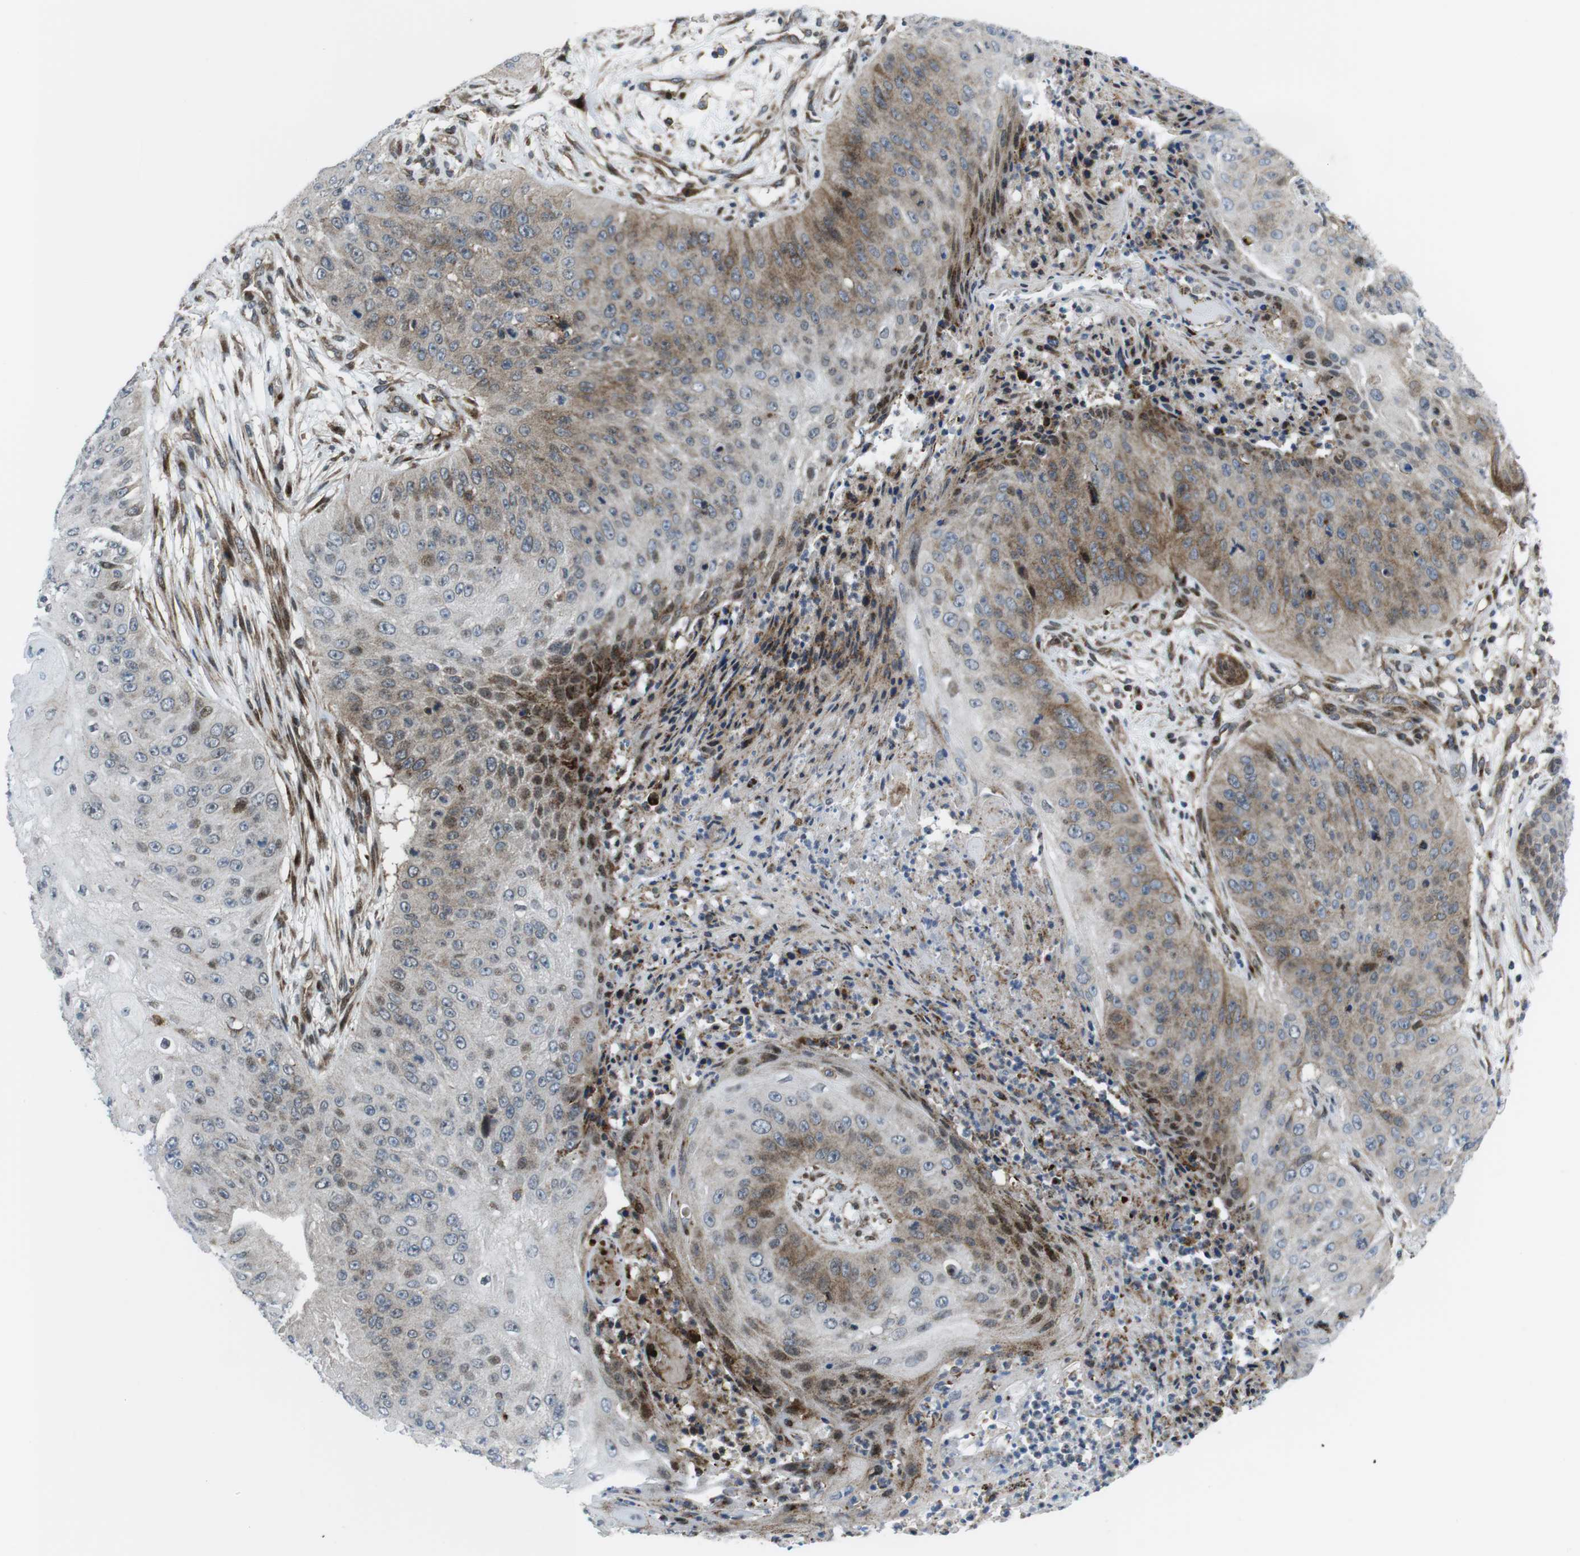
{"staining": {"intensity": "moderate", "quantity": "<25%", "location": "cytoplasmic/membranous,nuclear"}, "tissue": "skin cancer", "cell_type": "Tumor cells", "image_type": "cancer", "snomed": [{"axis": "morphology", "description": "Squamous cell carcinoma, NOS"}, {"axis": "topography", "description": "Skin"}], "caption": "Moderate cytoplasmic/membranous and nuclear staining for a protein is identified in approximately <25% of tumor cells of skin squamous cell carcinoma using IHC.", "gene": "CUL7", "patient": {"sex": "female", "age": 80}}